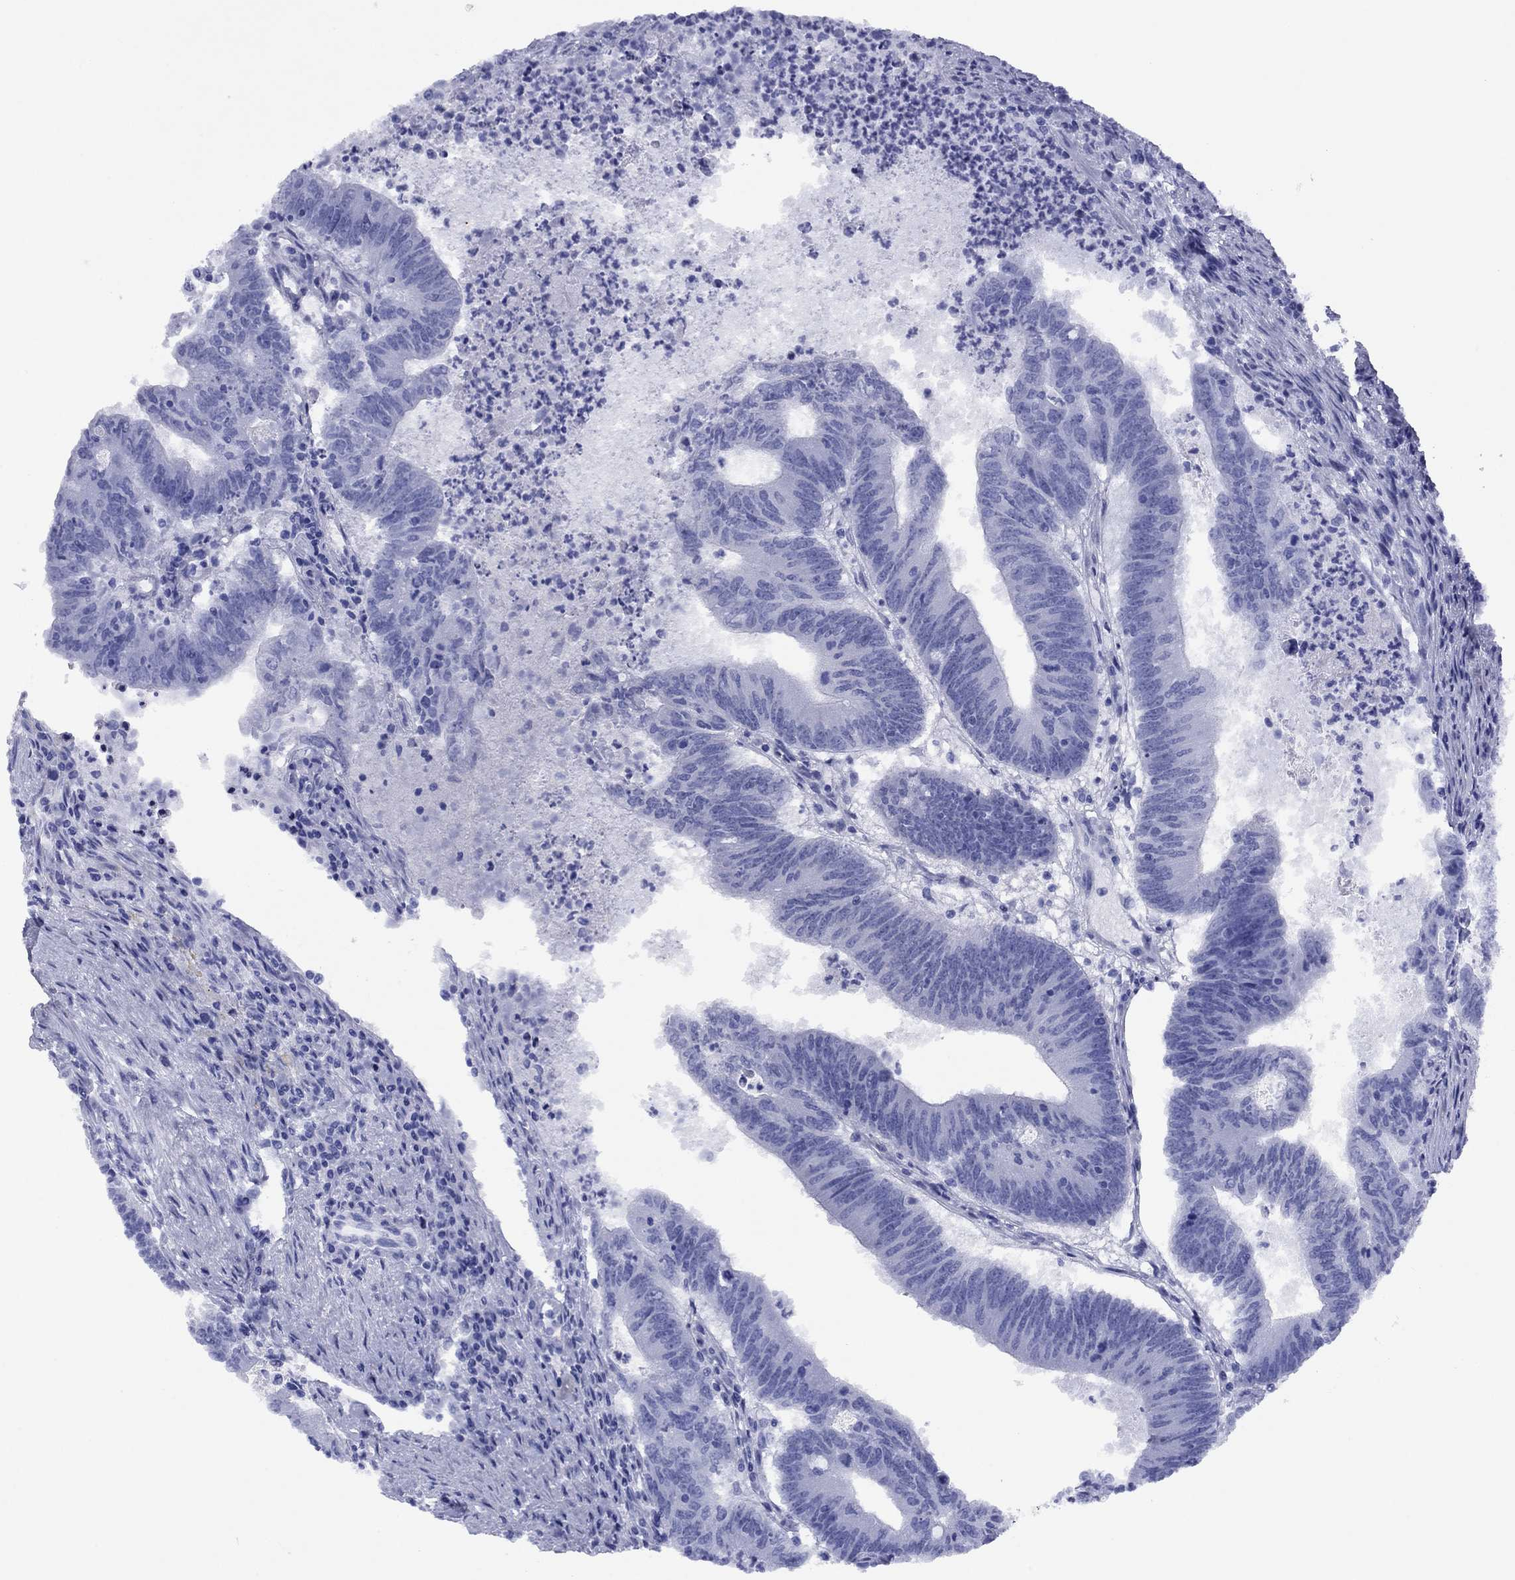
{"staining": {"intensity": "negative", "quantity": "none", "location": "none"}, "tissue": "colorectal cancer", "cell_type": "Tumor cells", "image_type": "cancer", "snomed": [{"axis": "morphology", "description": "Adenocarcinoma, NOS"}, {"axis": "topography", "description": "Colon"}], "caption": "DAB (3,3'-diaminobenzidine) immunohistochemical staining of human colorectal cancer shows no significant positivity in tumor cells. (Brightfield microscopy of DAB immunohistochemistry at high magnification).", "gene": "HAO1", "patient": {"sex": "female", "age": 70}}